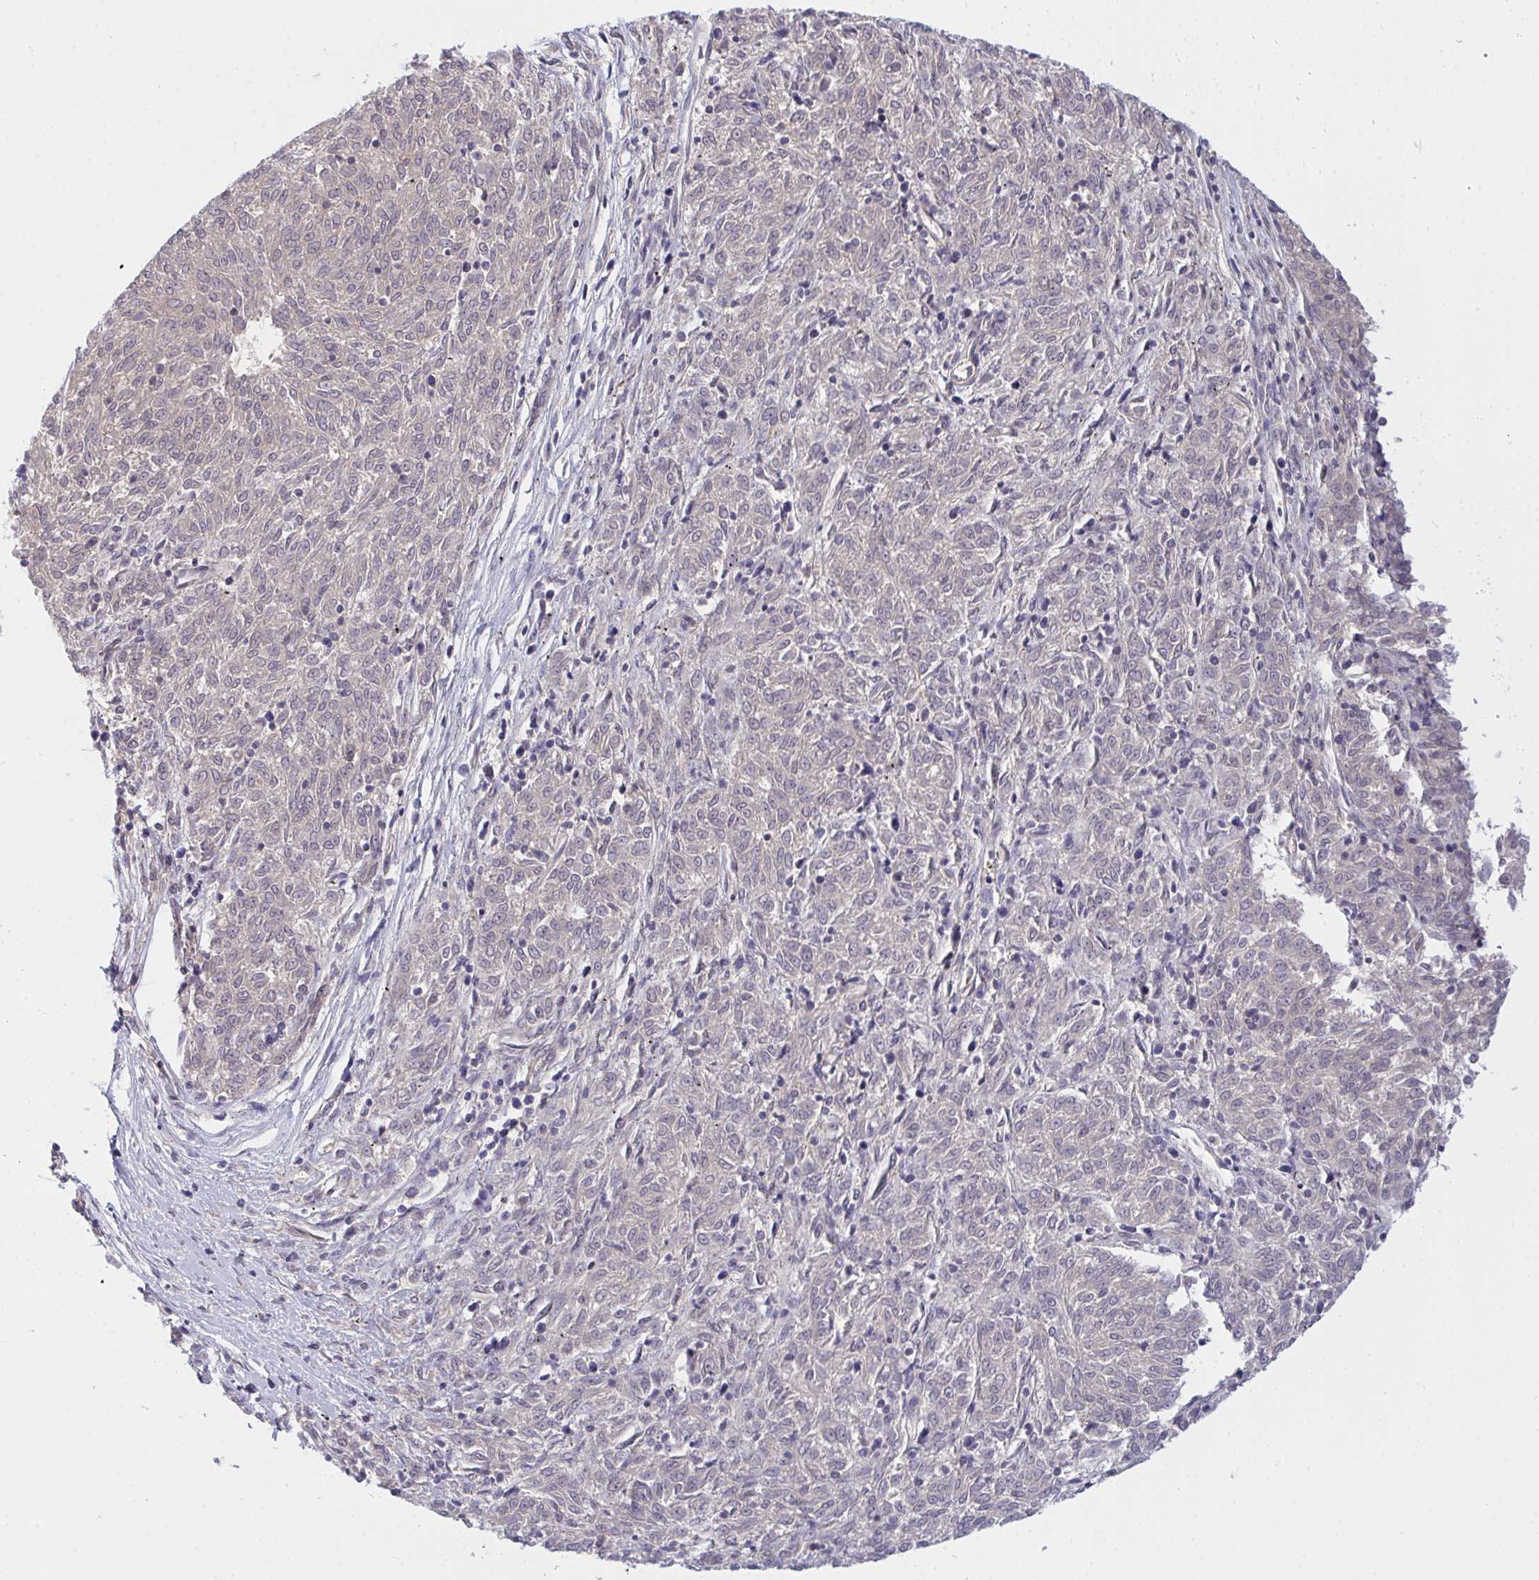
{"staining": {"intensity": "negative", "quantity": "none", "location": "none"}, "tissue": "melanoma", "cell_type": "Tumor cells", "image_type": "cancer", "snomed": [{"axis": "morphology", "description": "Malignant melanoma, NOS"}, {"axis": "topography", "description": "Skin"}], "caption": "Melanoma stained for a protein using immunohistochemistry (IHC) displays no expression tumor cells.", "gene": "DSCAML1", "patient": {"sex": "female", "age": 72}}